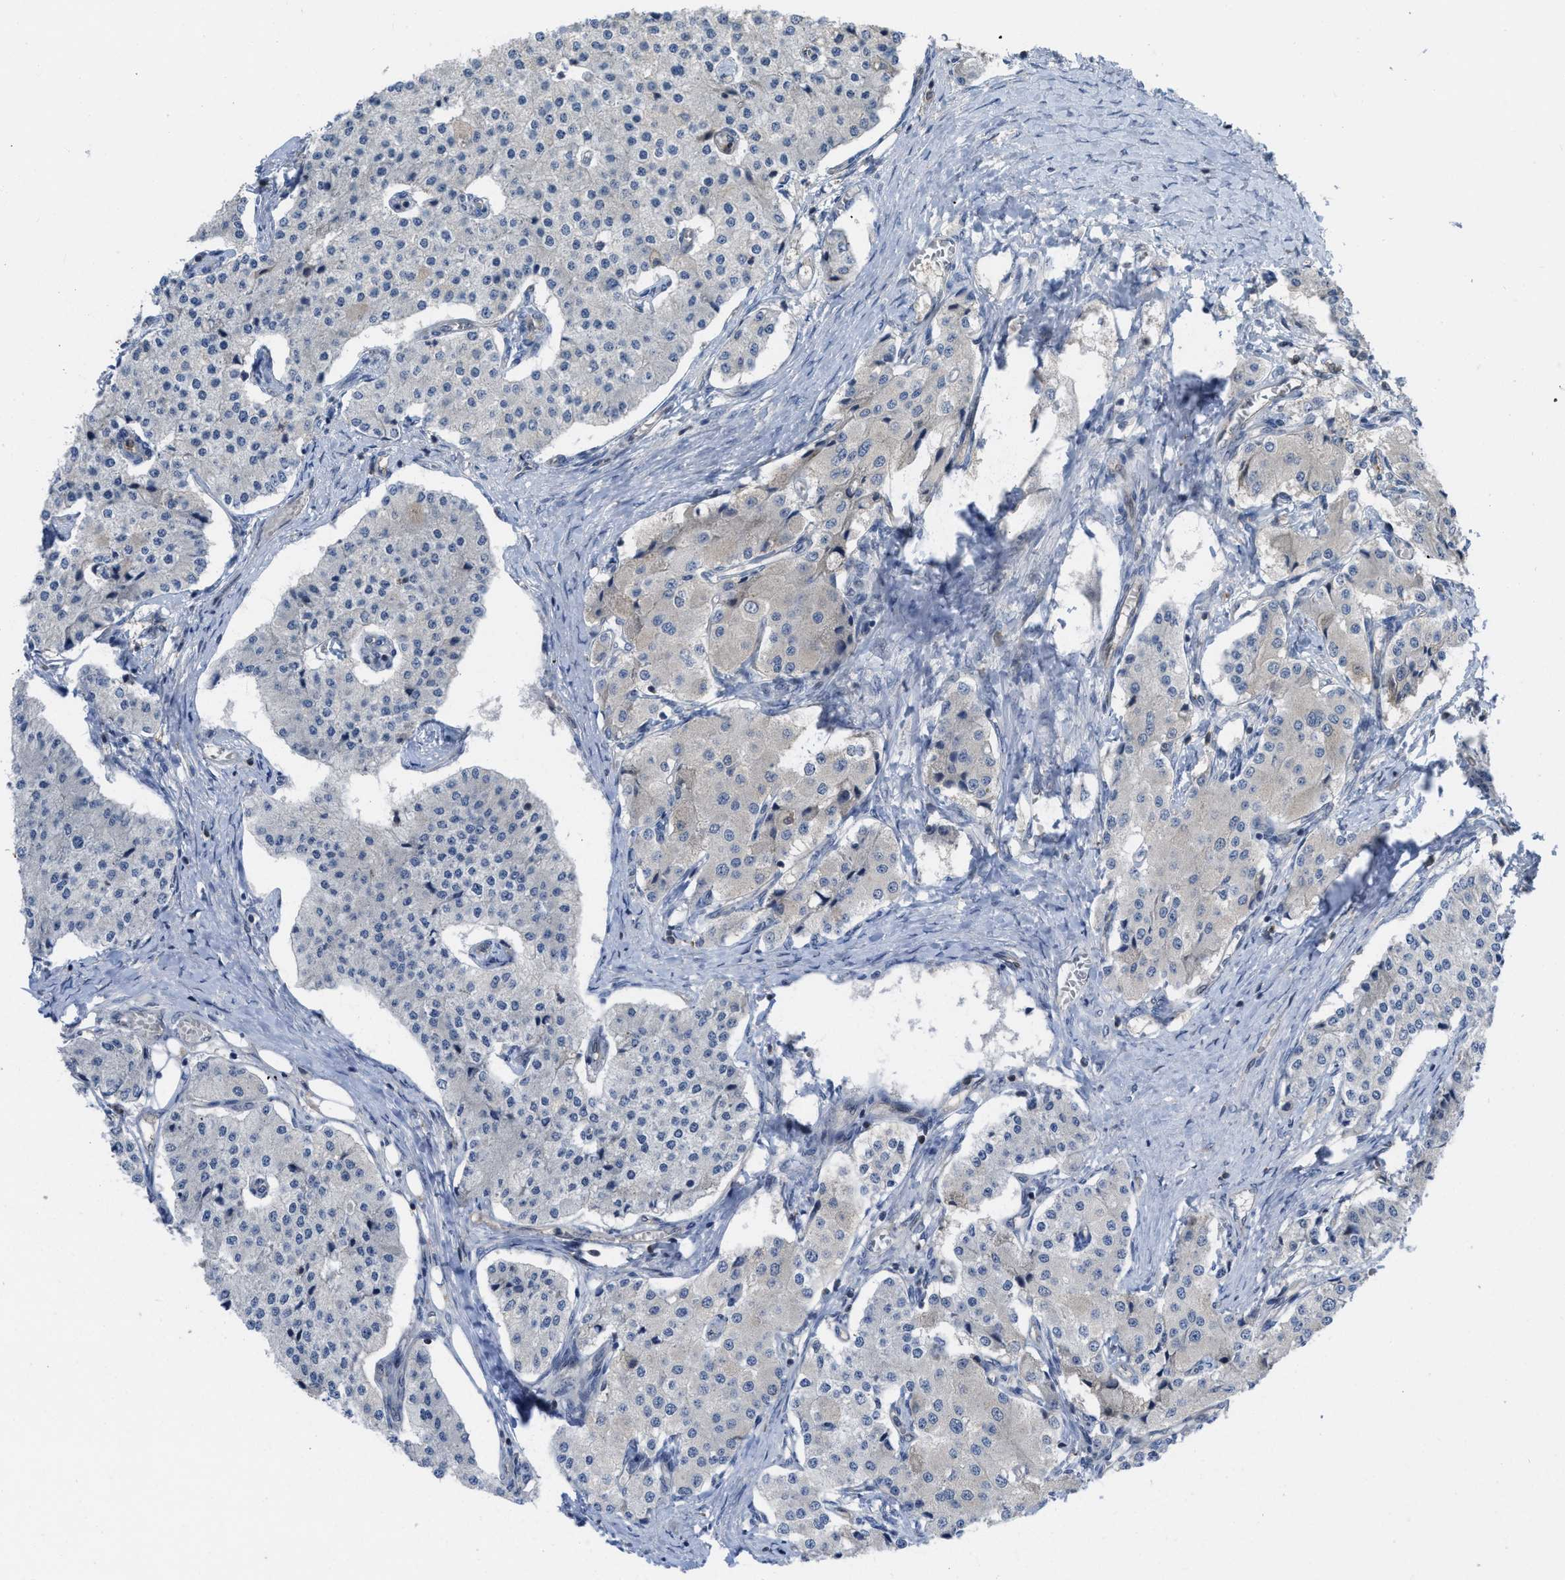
{"staining": {"intensity": "negative", "quantity": "none", "location": "none"}, "tissue": "carcinoid", "cell_type": "Tumor cells", "image_type": "cancer", "snomed": [{"axis": "morphology", "description": "Carcinoid, malignant, NOS"}, {"axis": "topography", "description": "Colon"}], "caption": "This is an IHC photomicrograph of human carcinoid. There is no expression in tumor cells.", "gene": "LDAF1", "patient": {"sex": "female", "age": 52}}